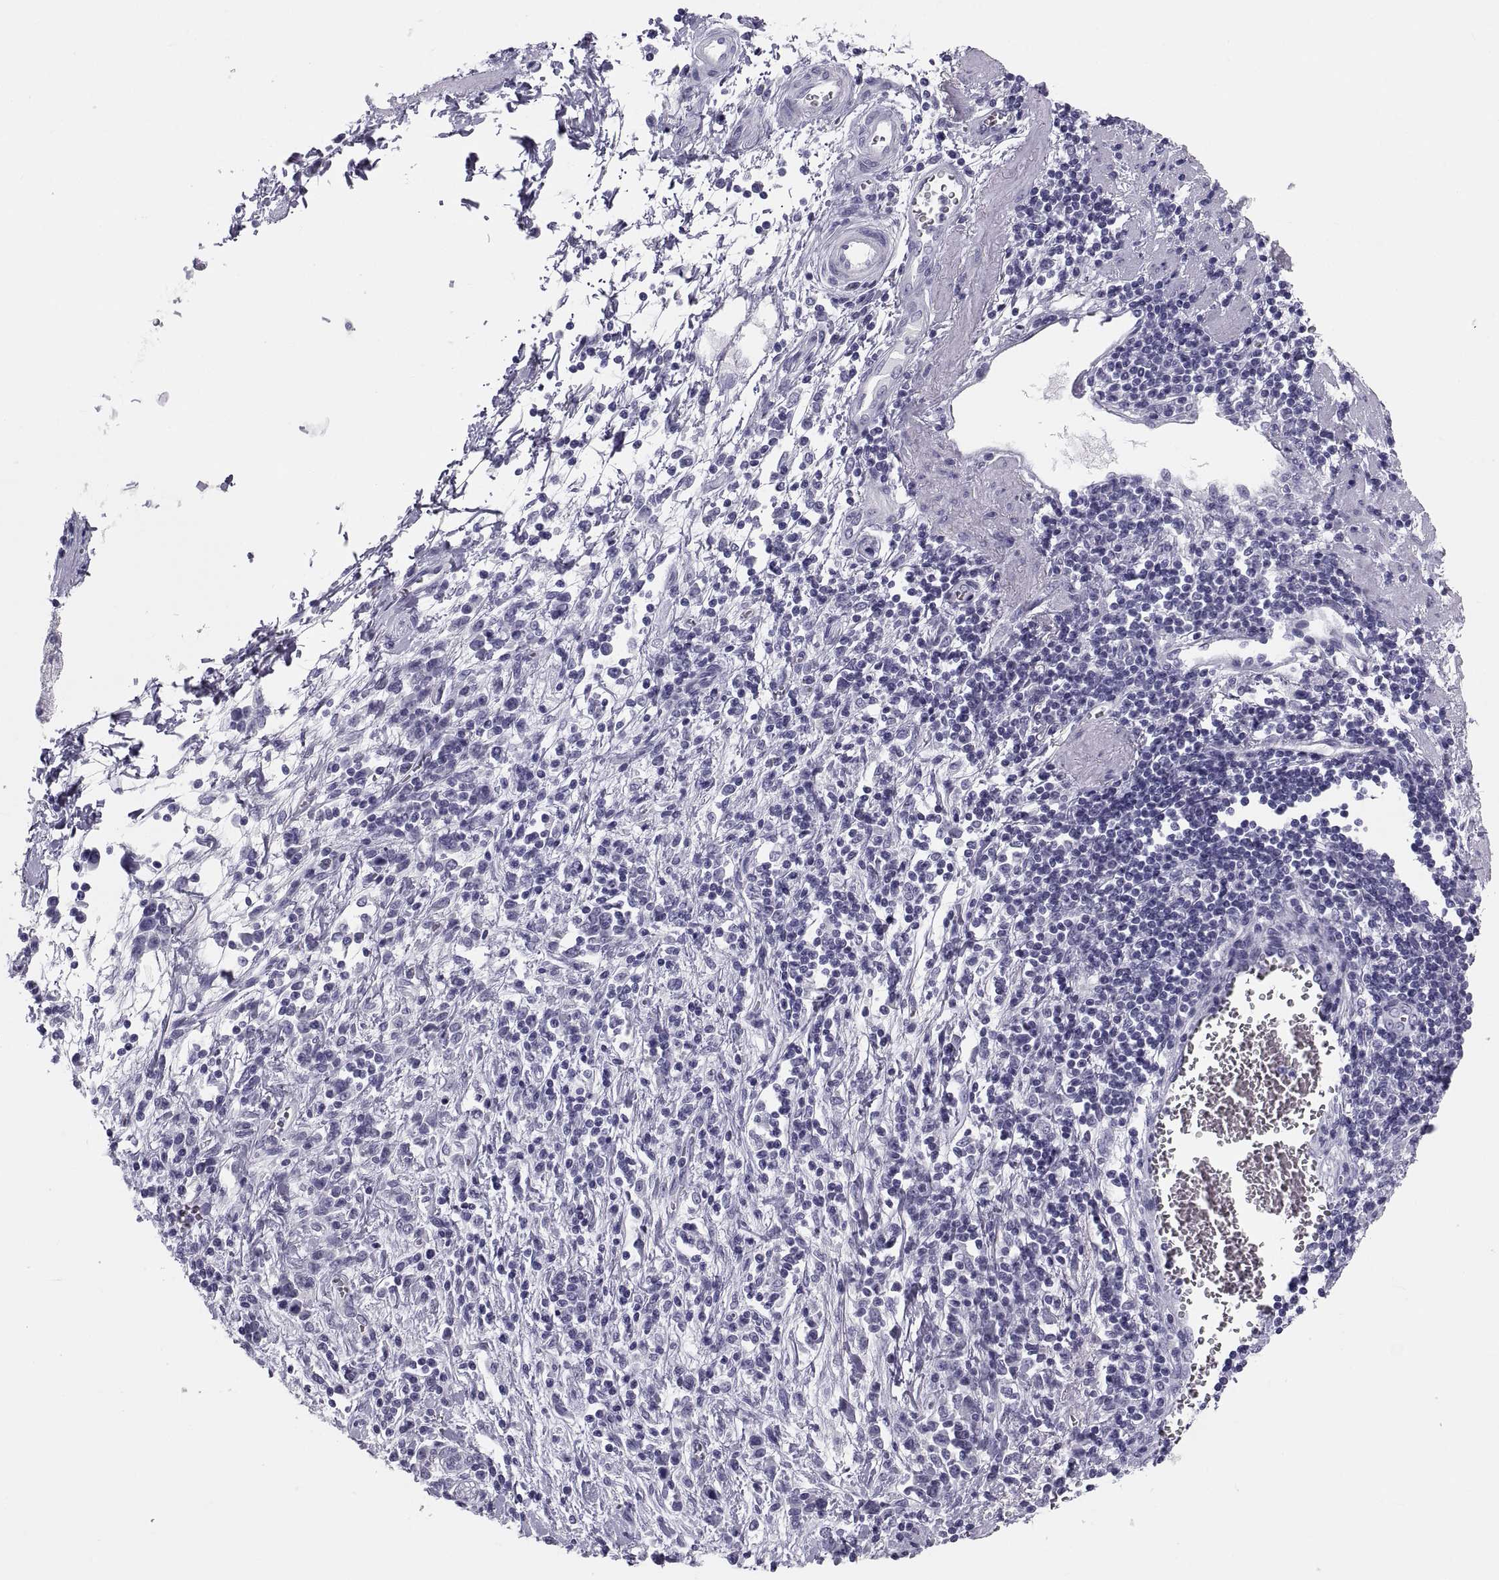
{"staining": {"intensity": "negative", "quantity": "none", "location": "none"}, "tissue": "stomach cancer", "cell_type": "Tumor cells", "image_type": "cancer", "snomed": [{"axis": "morphology", "description": "Adenocarcinoma, NOS"}, {"axis": "topography", "description": "Stomach"}], "caption": "Stomach cancer (adenocarcinoma) stained for a protein using immunohistochemistry reveals no staining tumor cells.", "gene": "CRISP1", "patient": {"sex": "female", "age": 57}}